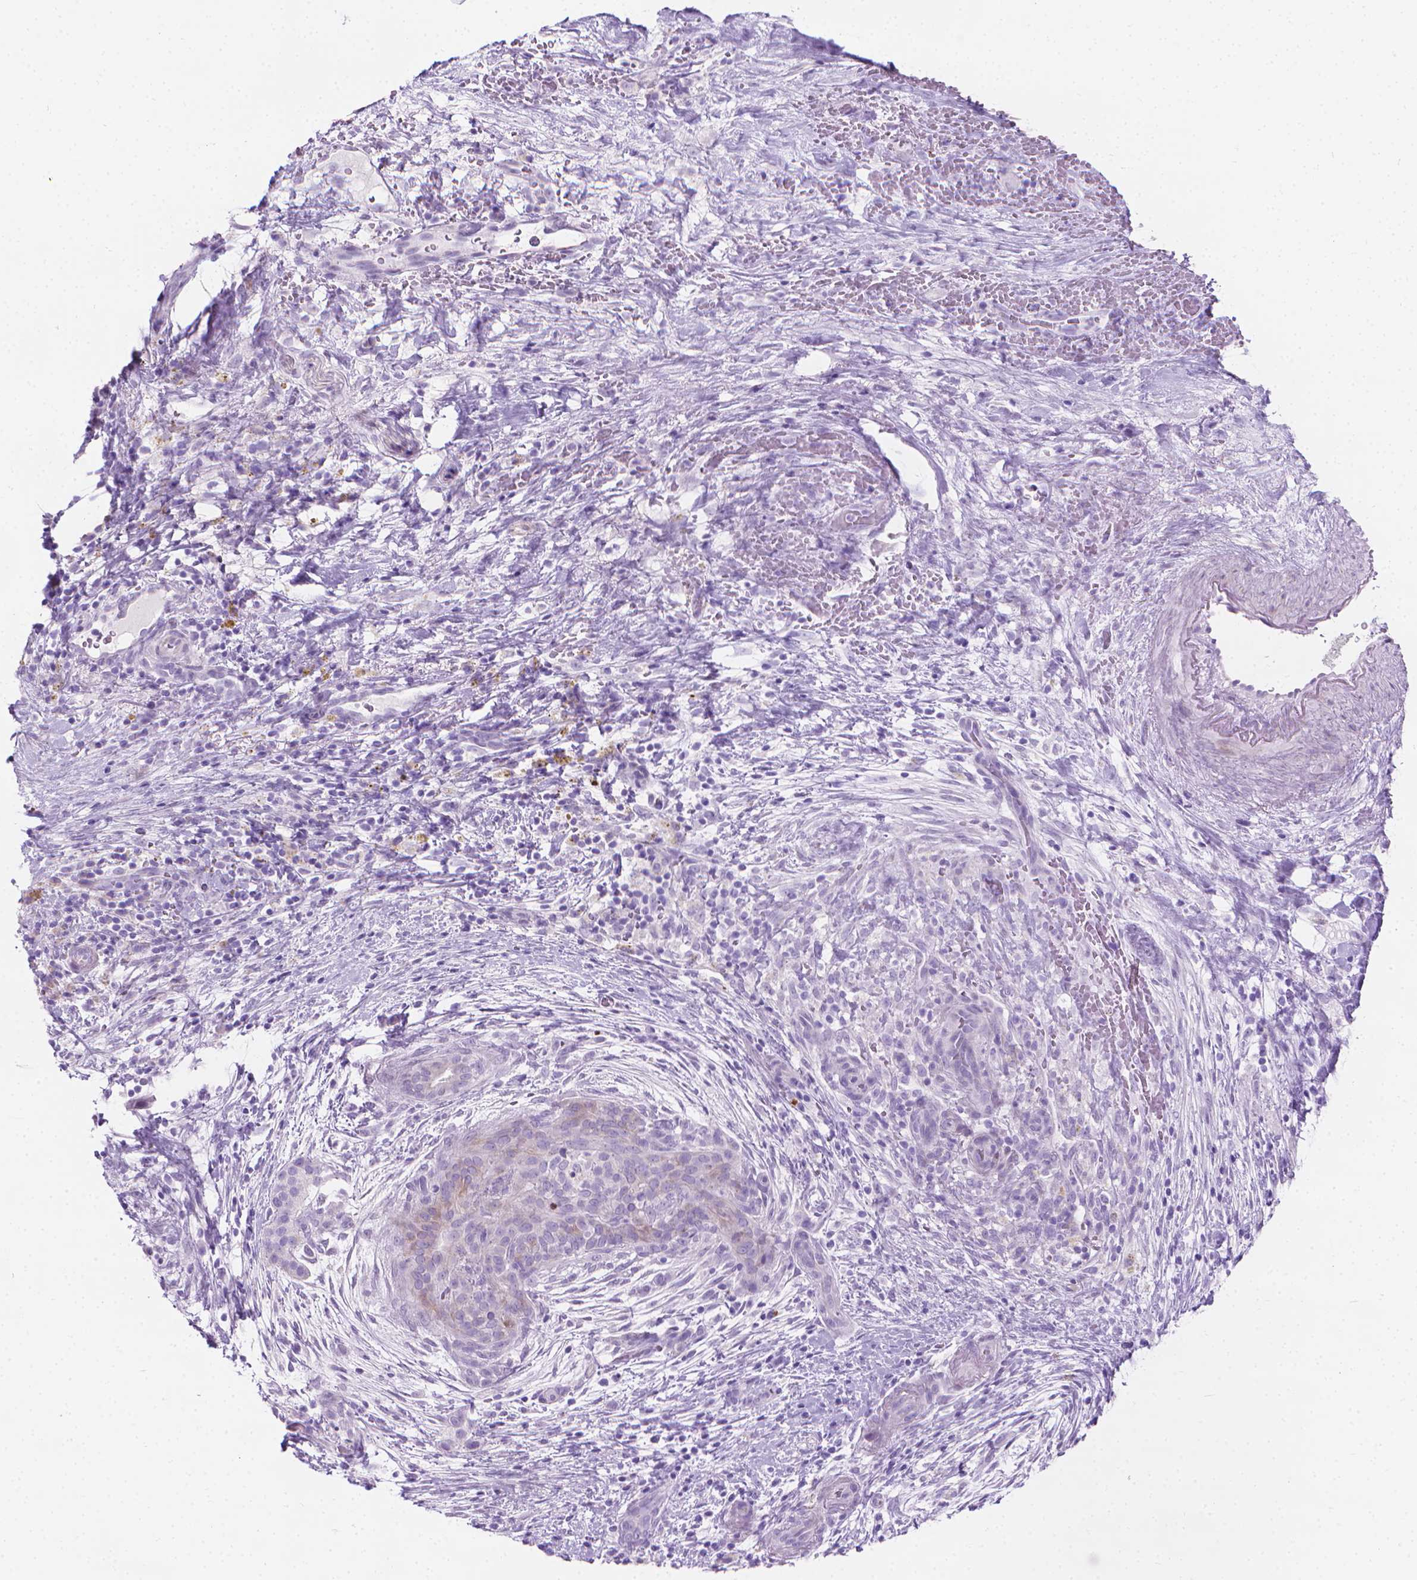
{"staining": {"intensity": "negative", "quantity": "none", "location": "none"}, "tissue": "pancreatic cancer", "cell_type": "Tumor cells", "image_type": "cancer", "snomed": [{"axis": "morphology", "description": "Adenocarcinoma, NOS"}, {"axis": "topography", "description": "Pancreas"}], "caption": "Immunohistochemical staining of human pancreatic cancer (adenocarcinoma) reveals no significant positivity in tumor cells.", "gene": "CFAP52", "patient": {"sex": "male", "age": 44}}